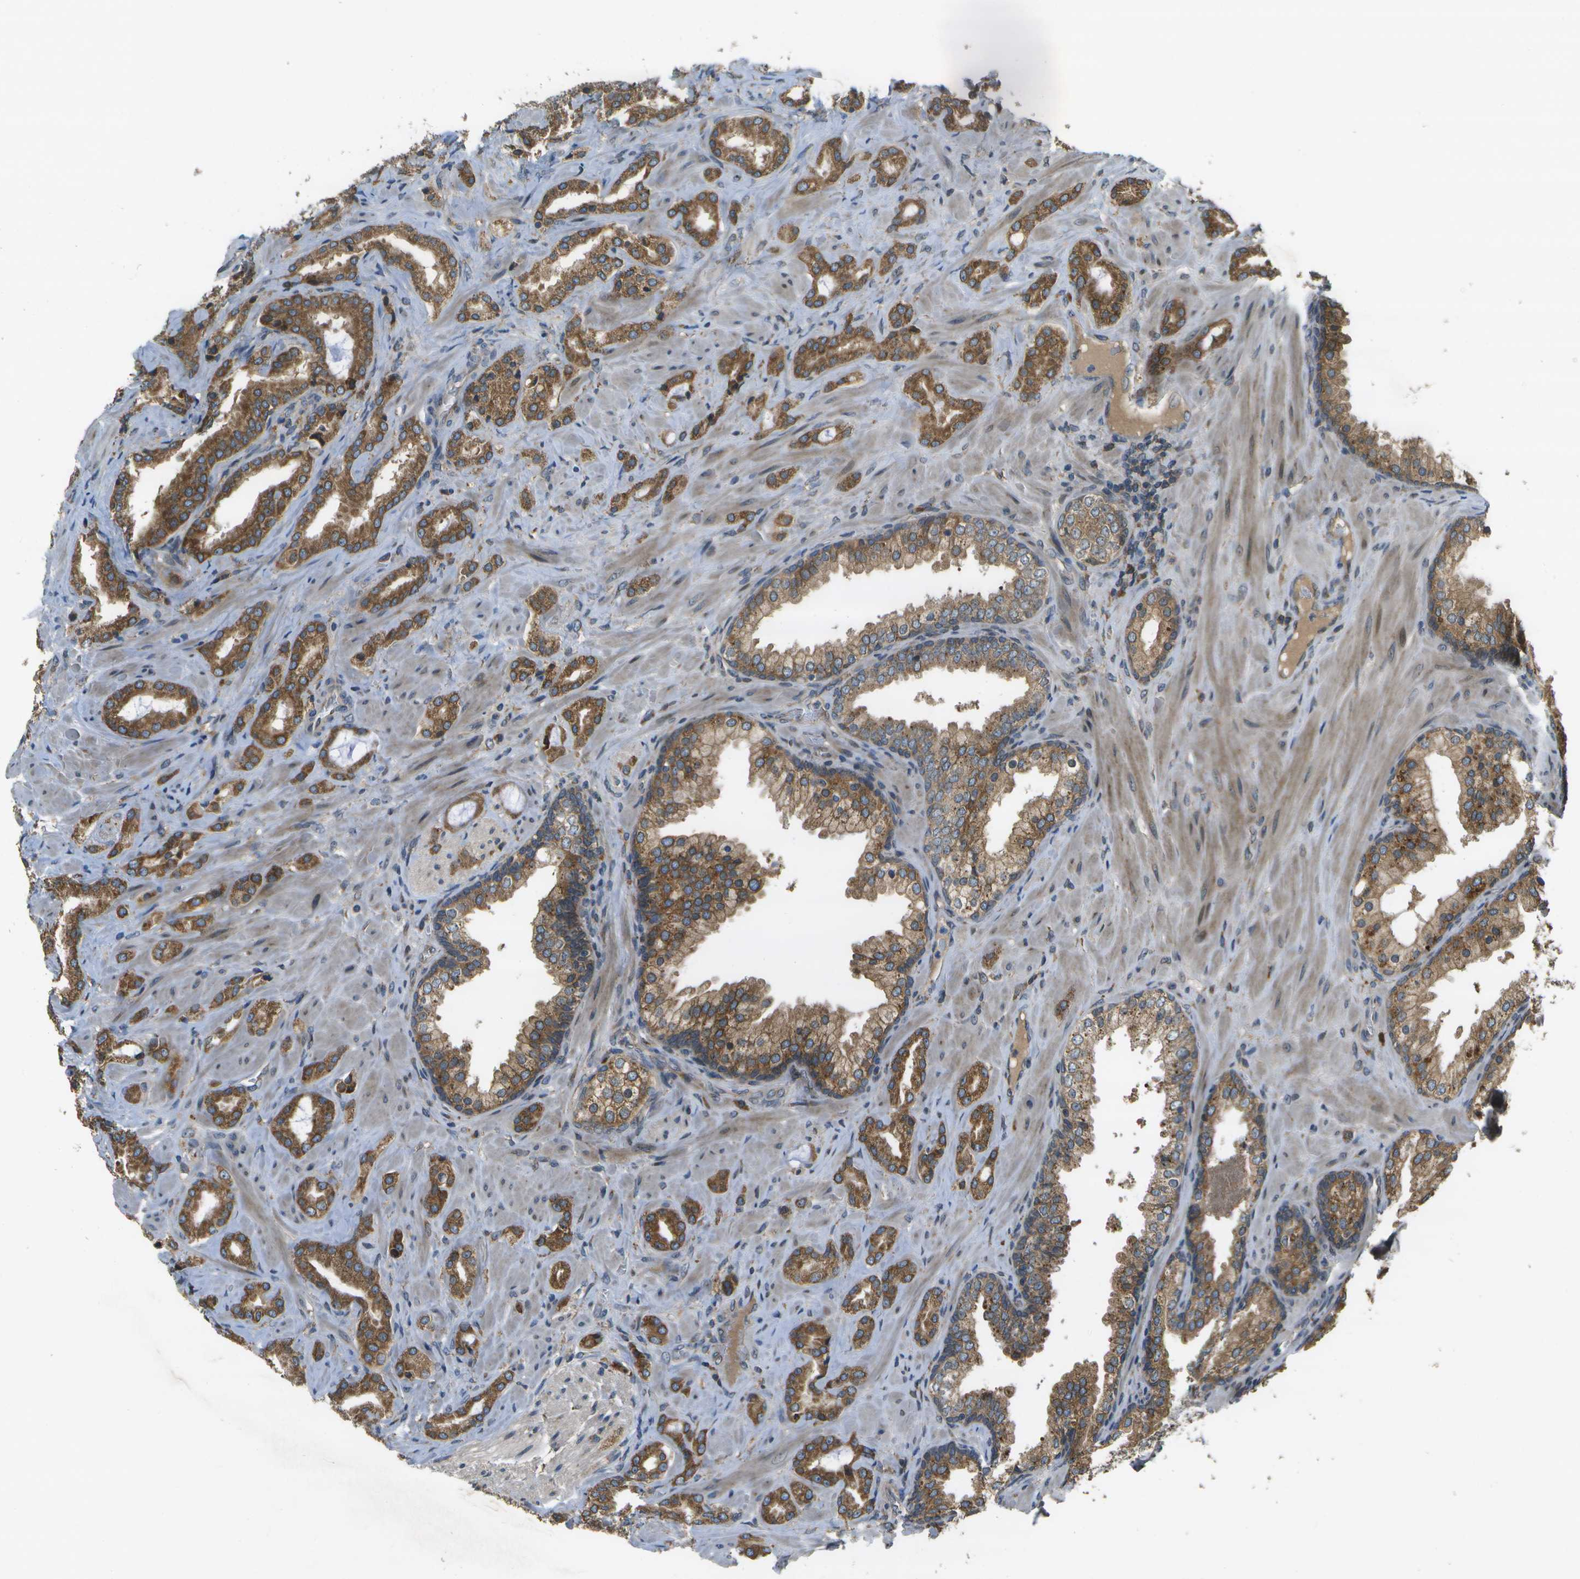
{"staining": {"intensity": "moderate", "quantity": ">75%", "location": "cytoplasmic/membranous"}, "tissue": "prostate cancer", "cell_type": "Tumor cells", "image_type": "cancer", "snomed": [{"axis": "morphology", "description": "Adenocarcinoma, High grade"}, {"axis": "topography", "description": "Prostate"}], "caption": "Adenocarcinoma (high-grade) (prostate) stained for a protein (brown) demonstrates moderate cytoplasmic/membranous positive staining in about >75% of tumor cells.", "gene": "HFE", "patient": {"sex": "male", "age": 64}}